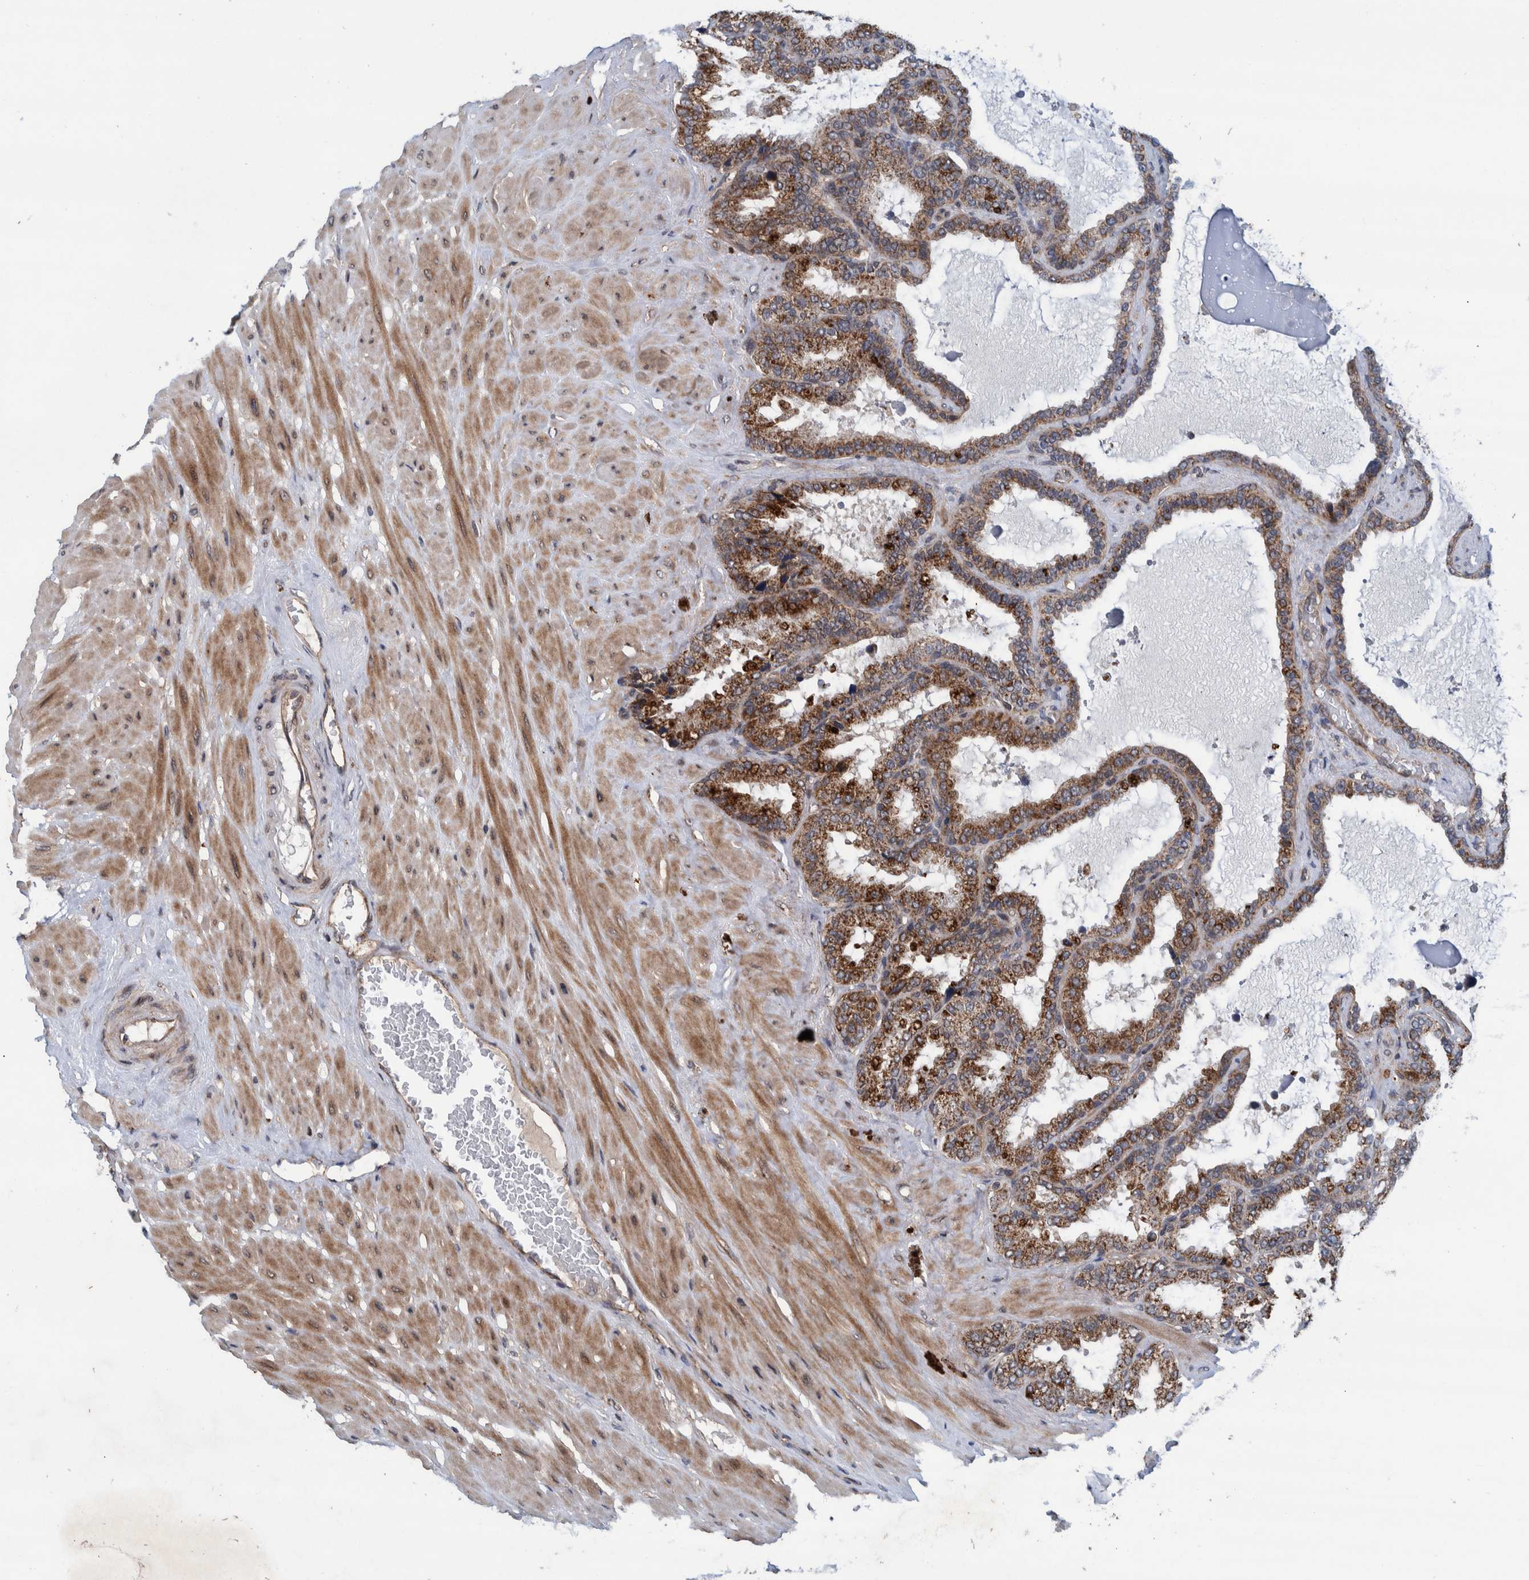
{"staining": {"intensity": "moderate", "quantity": ">75%", "location": "cytoplasmic/membranous"}, "tissue": "seminal vesicle", "cell_type": "Glandular cells", "image_type": "normal", "snomed": [{"axis": "morphology", "description": "Normal tissue, NOS"}, {"axis": "topography", "description": "Seminal veicle"}], "caption": "Immunohistochemistry (IHC) histopathology image of unremarkable seminal vesicle: seminal vesicle stained using IHC displays medium levels of moderate protein expression localized specifically in the cytoplasmic/membranous of glandular cells, appearing as a cytoplasmic/membranous brown color.", "gene": "MRPS7", "patient": {"sex": "male", "age": 46}}